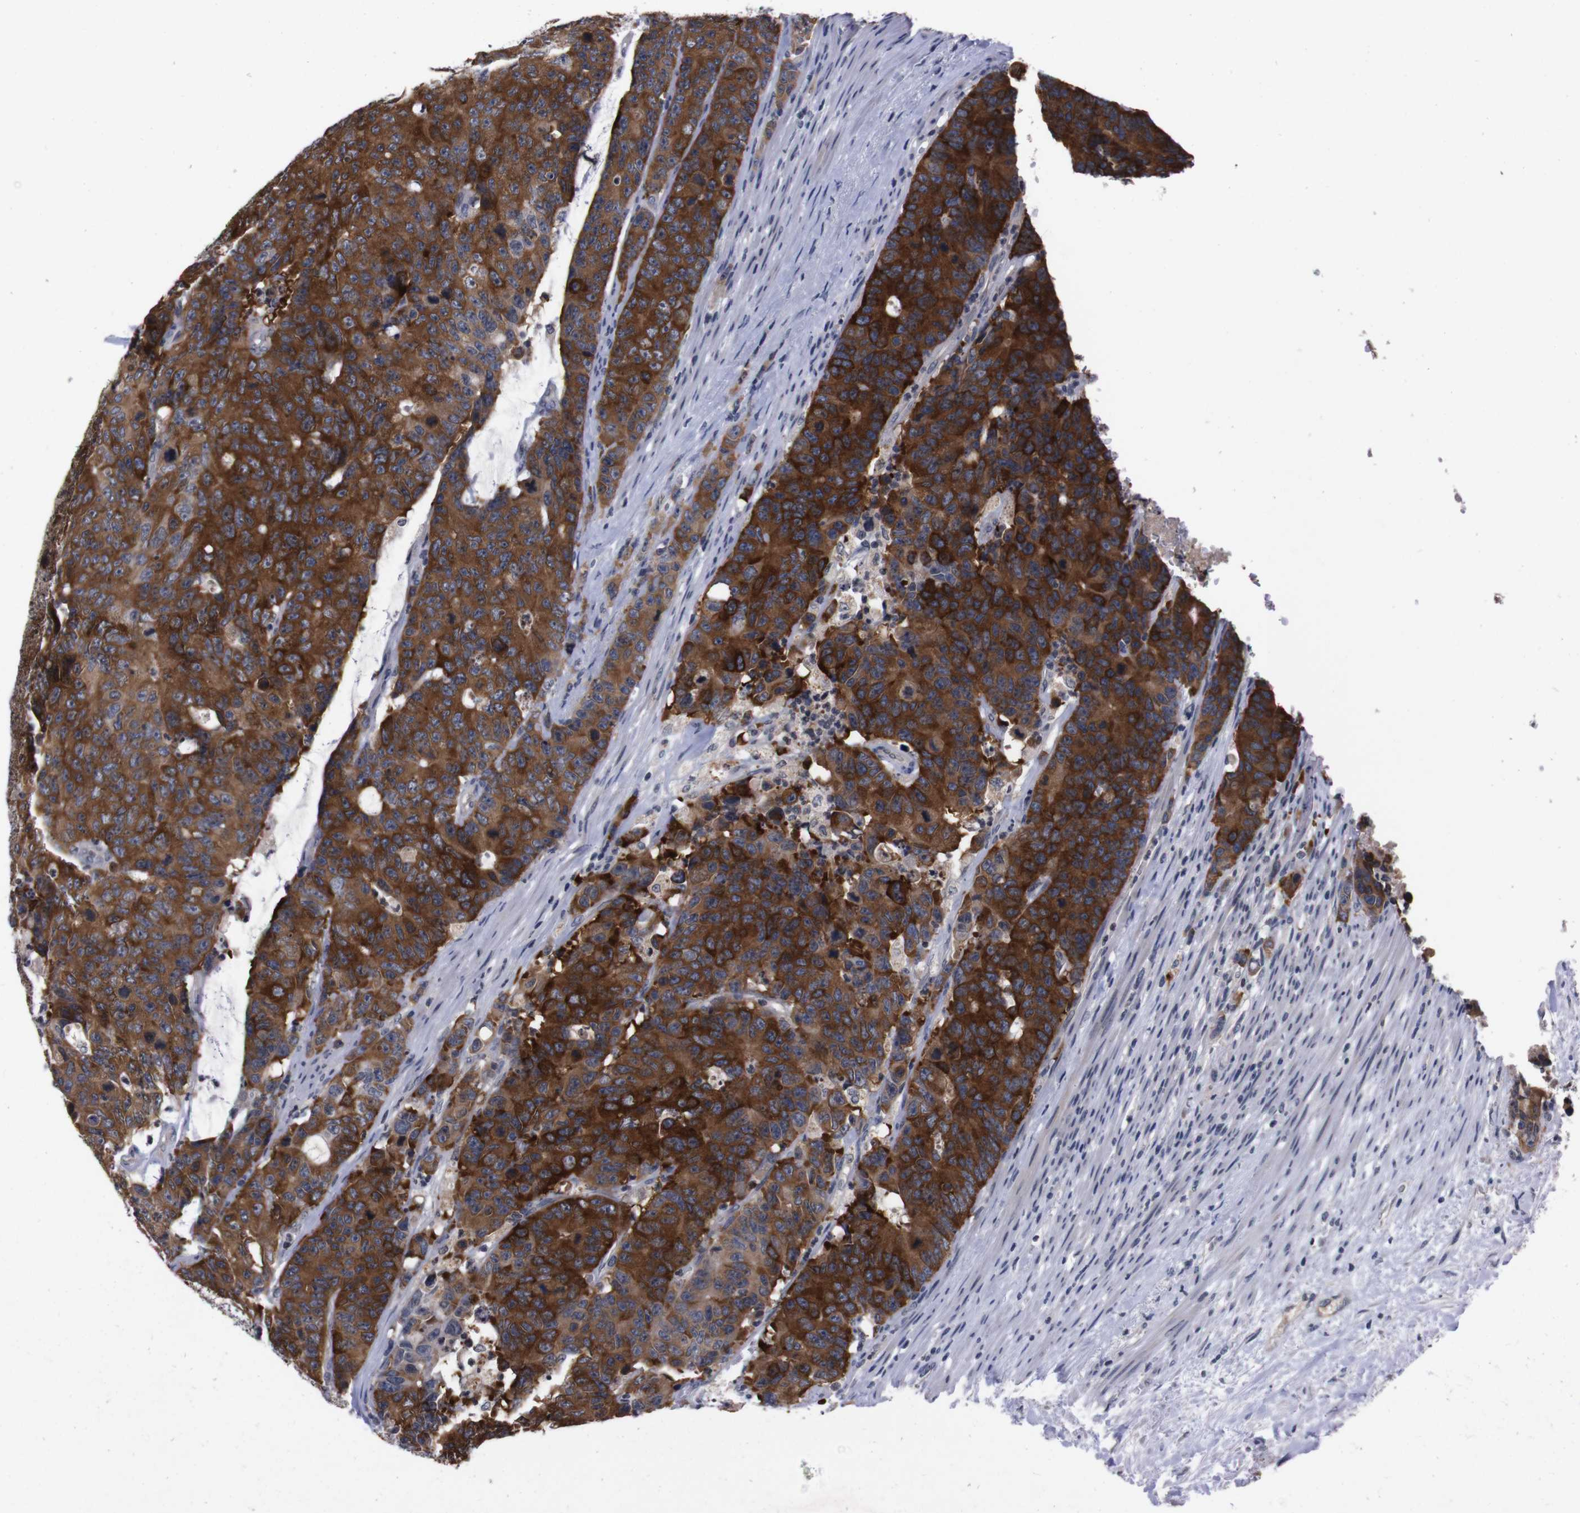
{"staining": {"intensity": "strong", "quantity": ">75%", "location": "cytoplasmic/membranous"}, "tissue": "colorectal cancer", "cell_type": "Tumor cells", "image_type": "cancer", "snomed": [{"axis": "morphology", "description": "Adenocarcinoma, NOS"}, {"axis": "topography", "description": "Colon"}], "caption": "Strong cytoplasmic/membranous protein positivity is appreciated in about >75% of tumor cells in colorectal adenocarcinoma.", "gene": "TNFRSF21", "patient": {"sex": "female", "age": 86}}